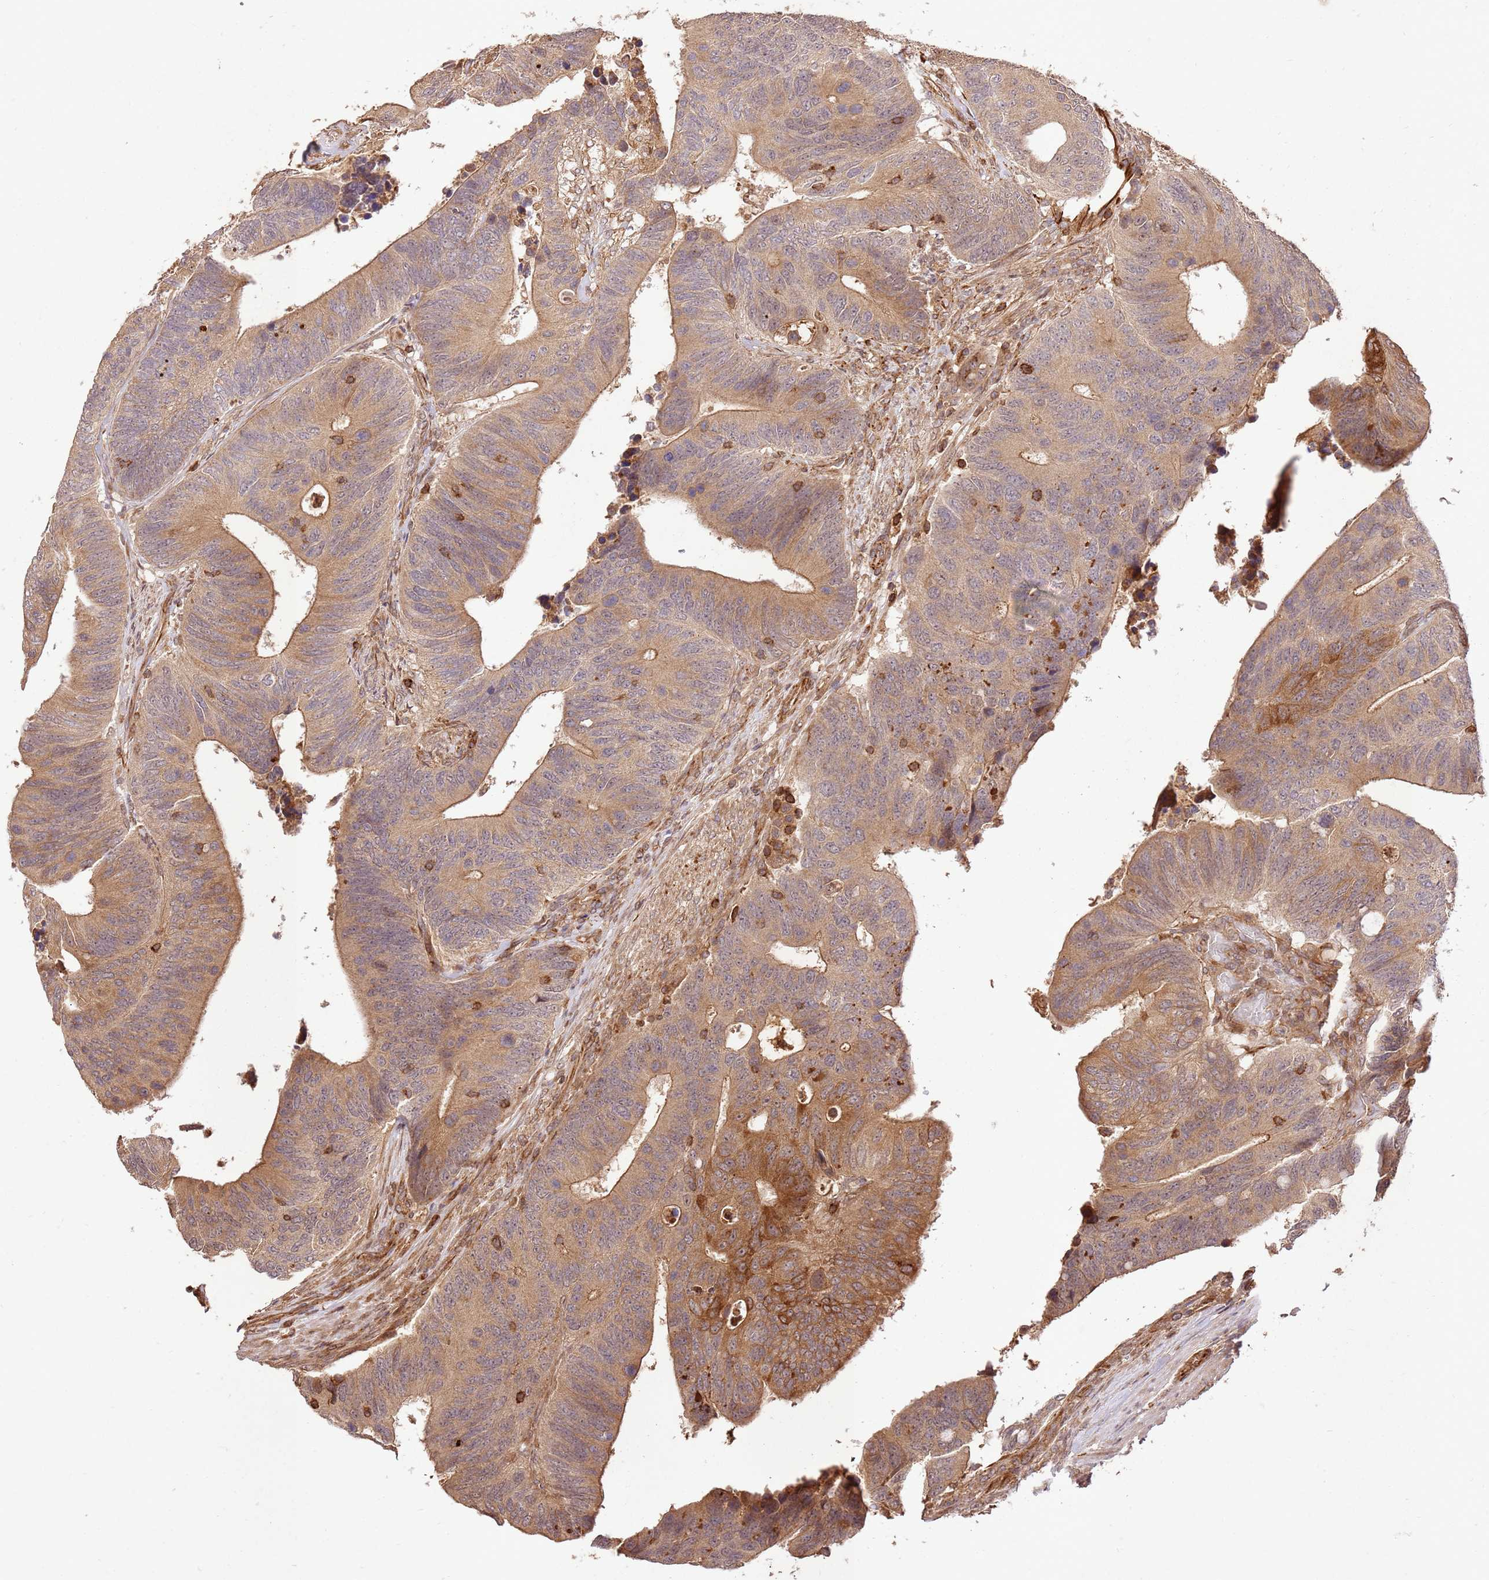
{"staining": {"intensity": "moderate", "quantity": ">75%", "location": "cytoplasmic/membranous"}, "tissue": "colorectal cancer", "cell_type": "Tumor cells", "image_type": "cancer", "snomed": [{"axis": "morphology", "description": "Adenocarcinoma, NOS"}, {"axis": "topography", "description": "Colon"}], "caption": "Brown immunohistochemical staining in colorectal adenocarcinoma reveals moderate cytoplasmic/membranous staining in approximately >75% of tumor cells.", "gene": "KATNAL2", "patient": {"sex": "male", "age": 87}}